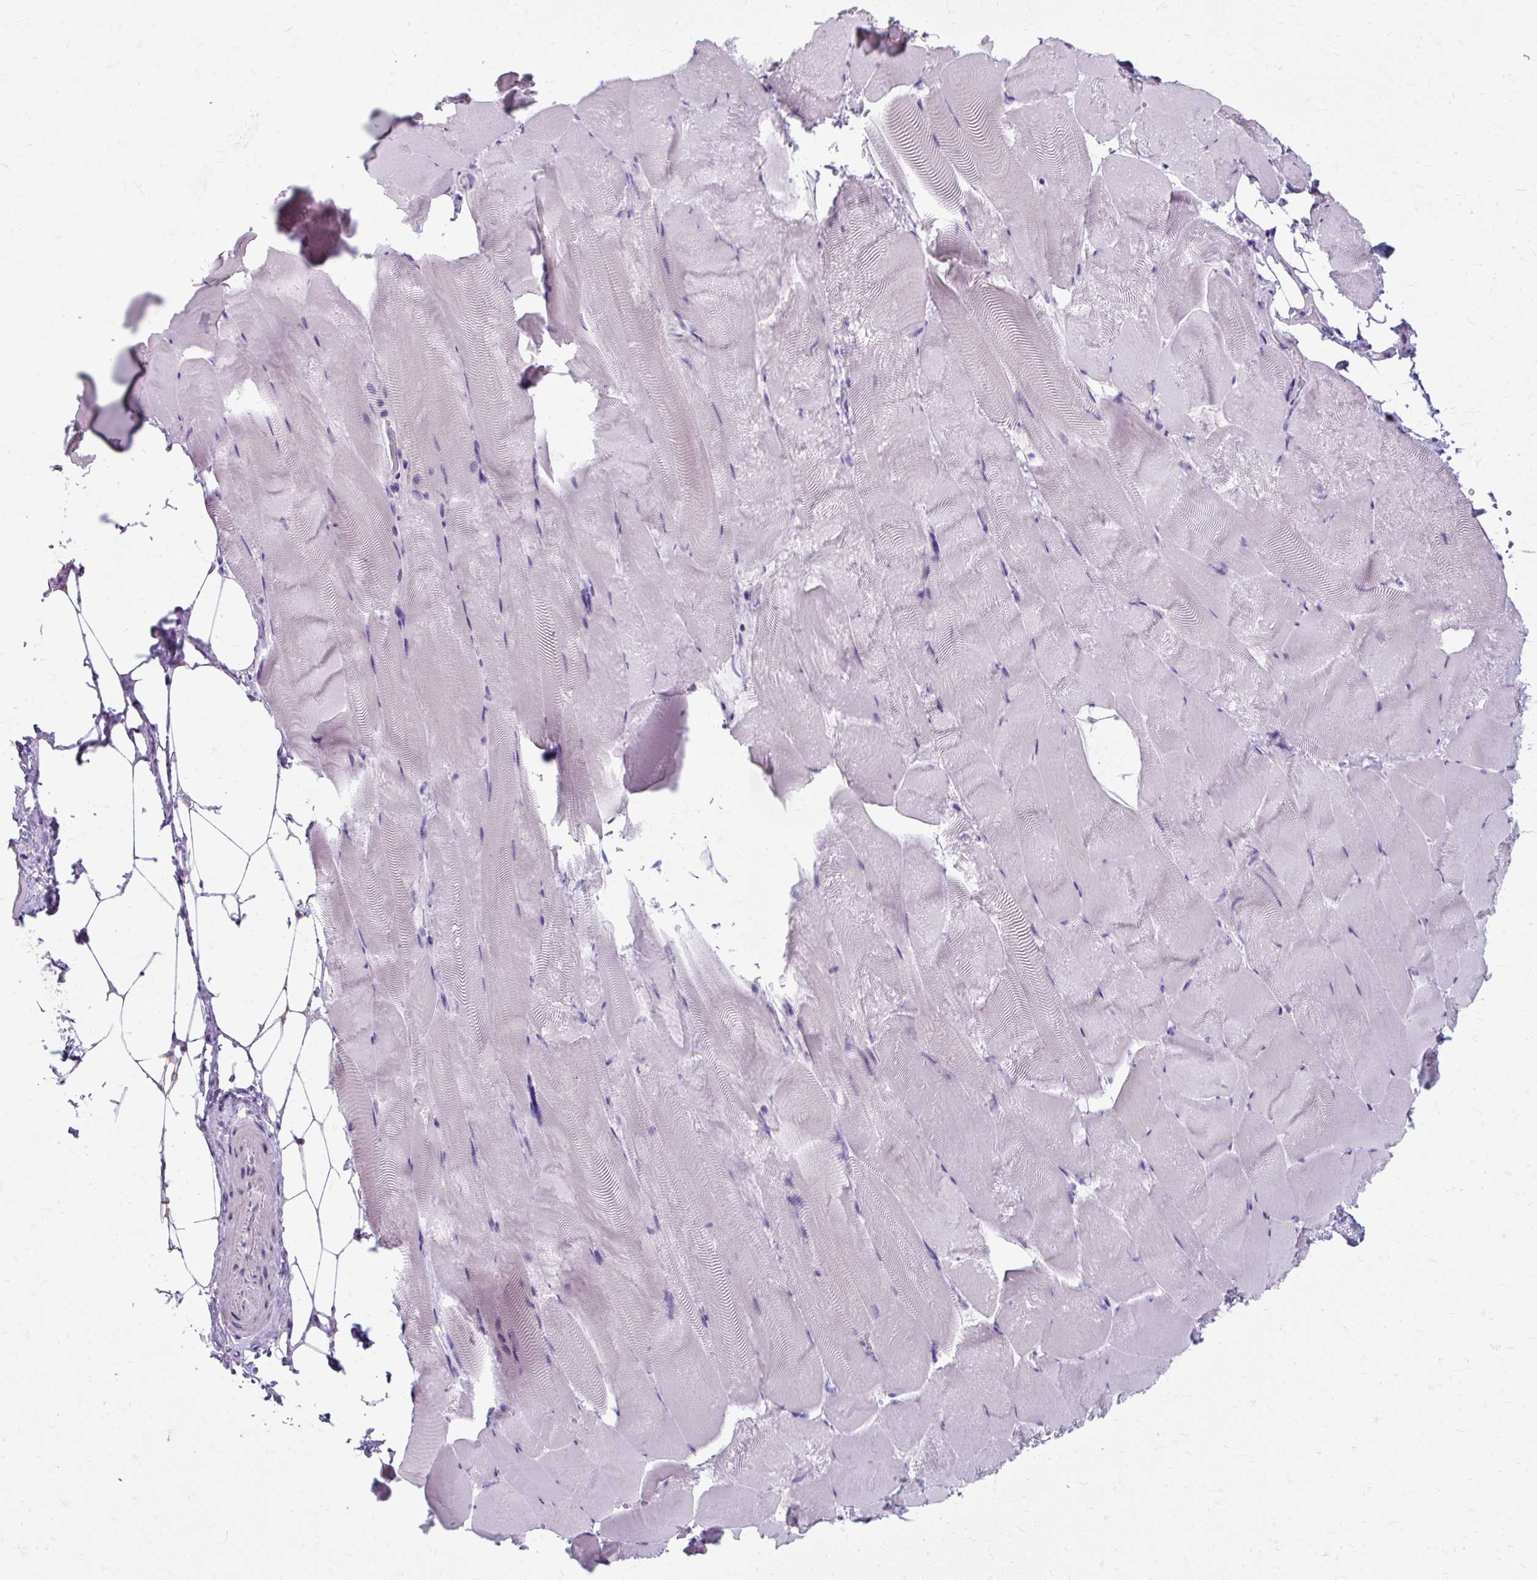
{"staining": {"intensity": "negative", "quantity": "none", "location": "none"}, "tissue": "skeletal muscle", "cell_type": "Myocytes", "image_type": "normal", "snomed": [{"axis": "morphology", "description": "Normal tissue, NOS"}, {"axis": "topography", "description": "Skeletal muscle"}], "caption": "This photomicrograph is of benign skeletal muscle stained with immunohistochemistry (IHC) to label a protein in brown with the nuclei are counter-stained blue. There is no staining in myocytes.", "gene": "ZNF555", "patient": {"sex": "female", "age": 64}}